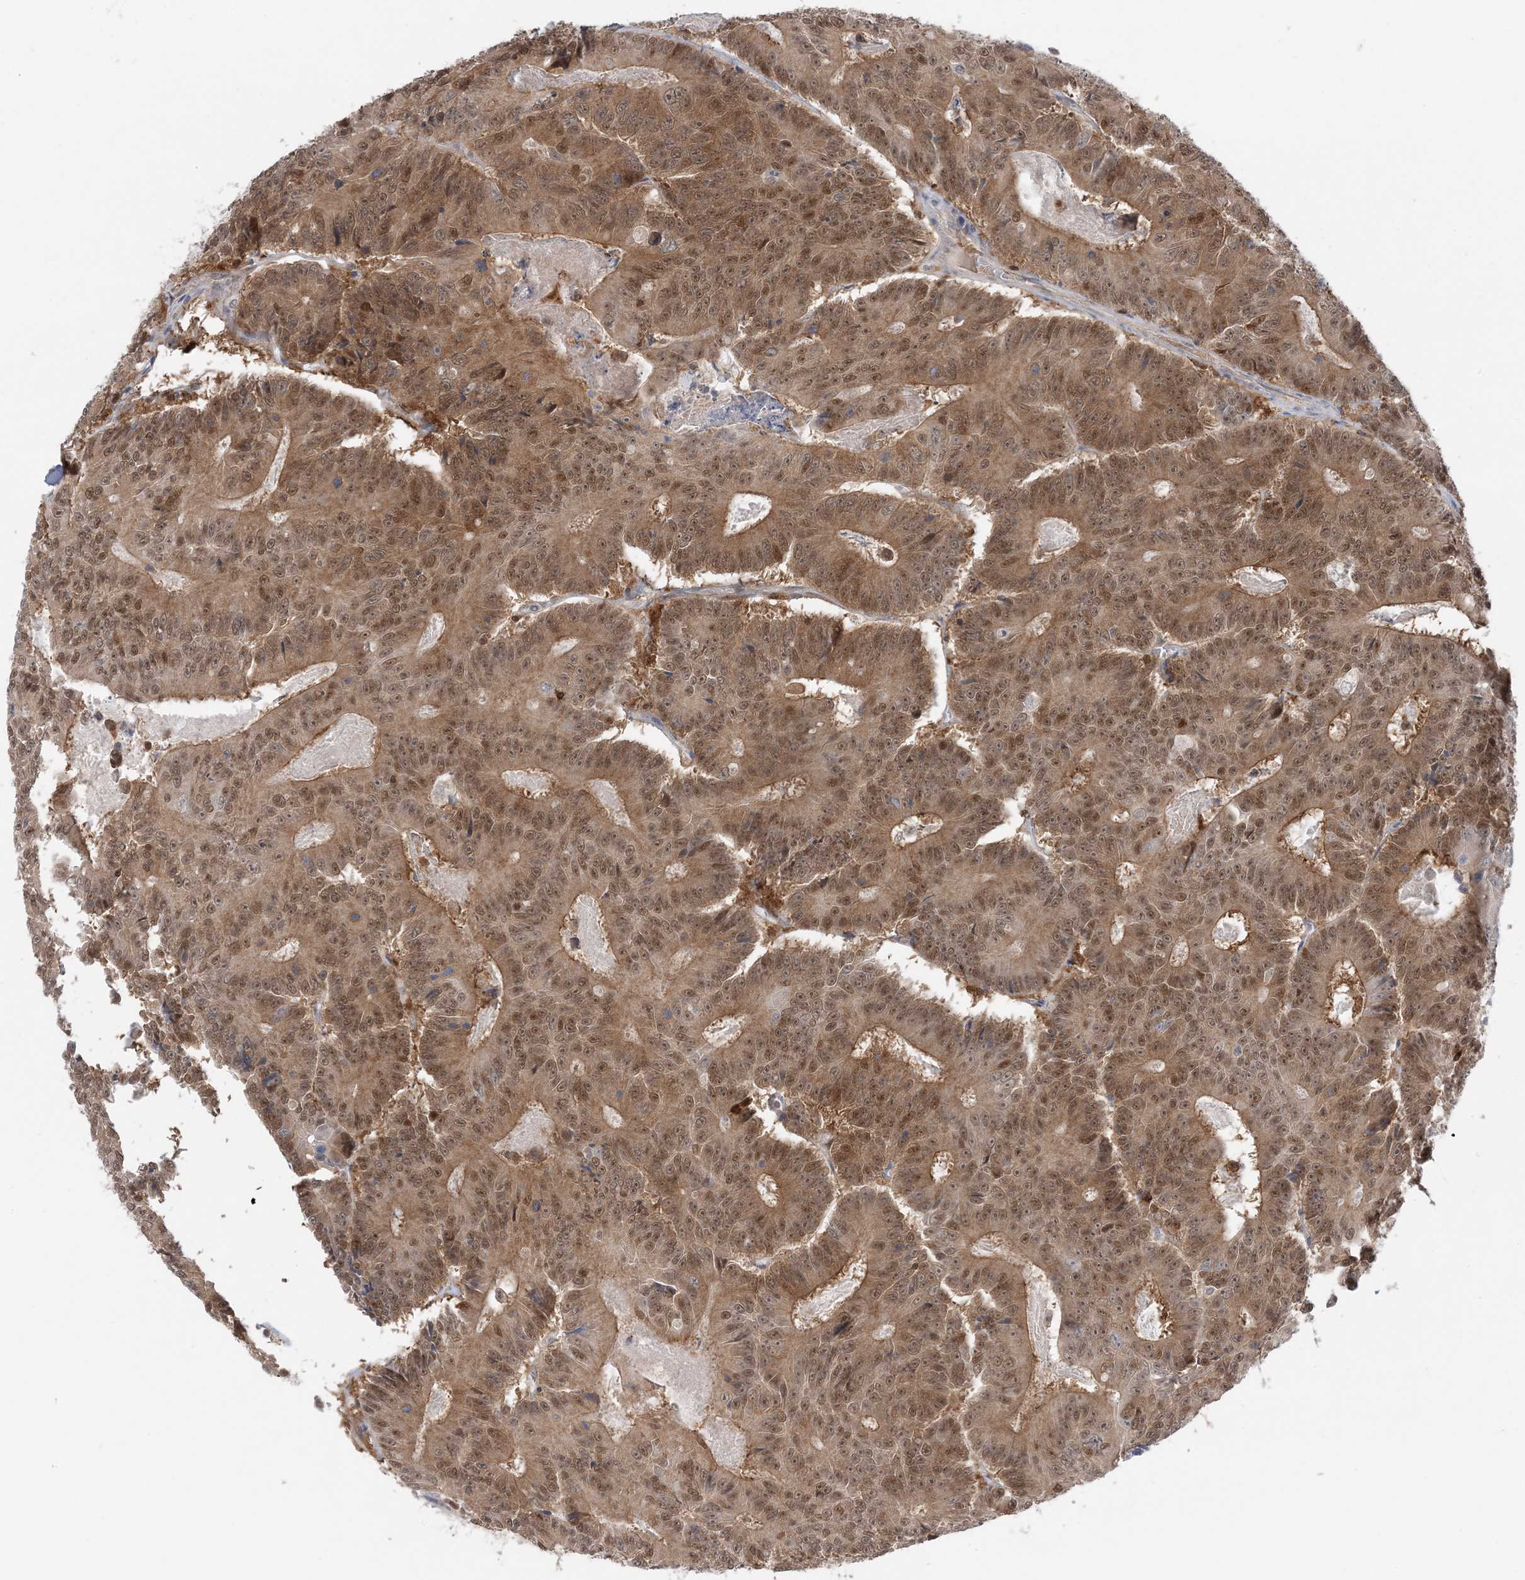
{"staining": {"intensity": "moderate", "quantity": ">75%", "location": "cytoplasmic/membranous,nuclear"}, "tissue": "colorectal cancer", "cell_type": "Tumor cells", "image_type": "cancer", "snomed": [{"axis": "morphology", "description": "Adenocarcinoma, NOS"}, {"axis": "topography", "description": "Colon"}], "caption": "Immunohistochemical staining of colorectal adenocarcinoma displays medium levels of moderate cytoplasmic/membranous and nuclear protein positivity in approximately >75% of tumor cells.", "gene": "OGA", "patient": {"sex": "male", "age": 83}}